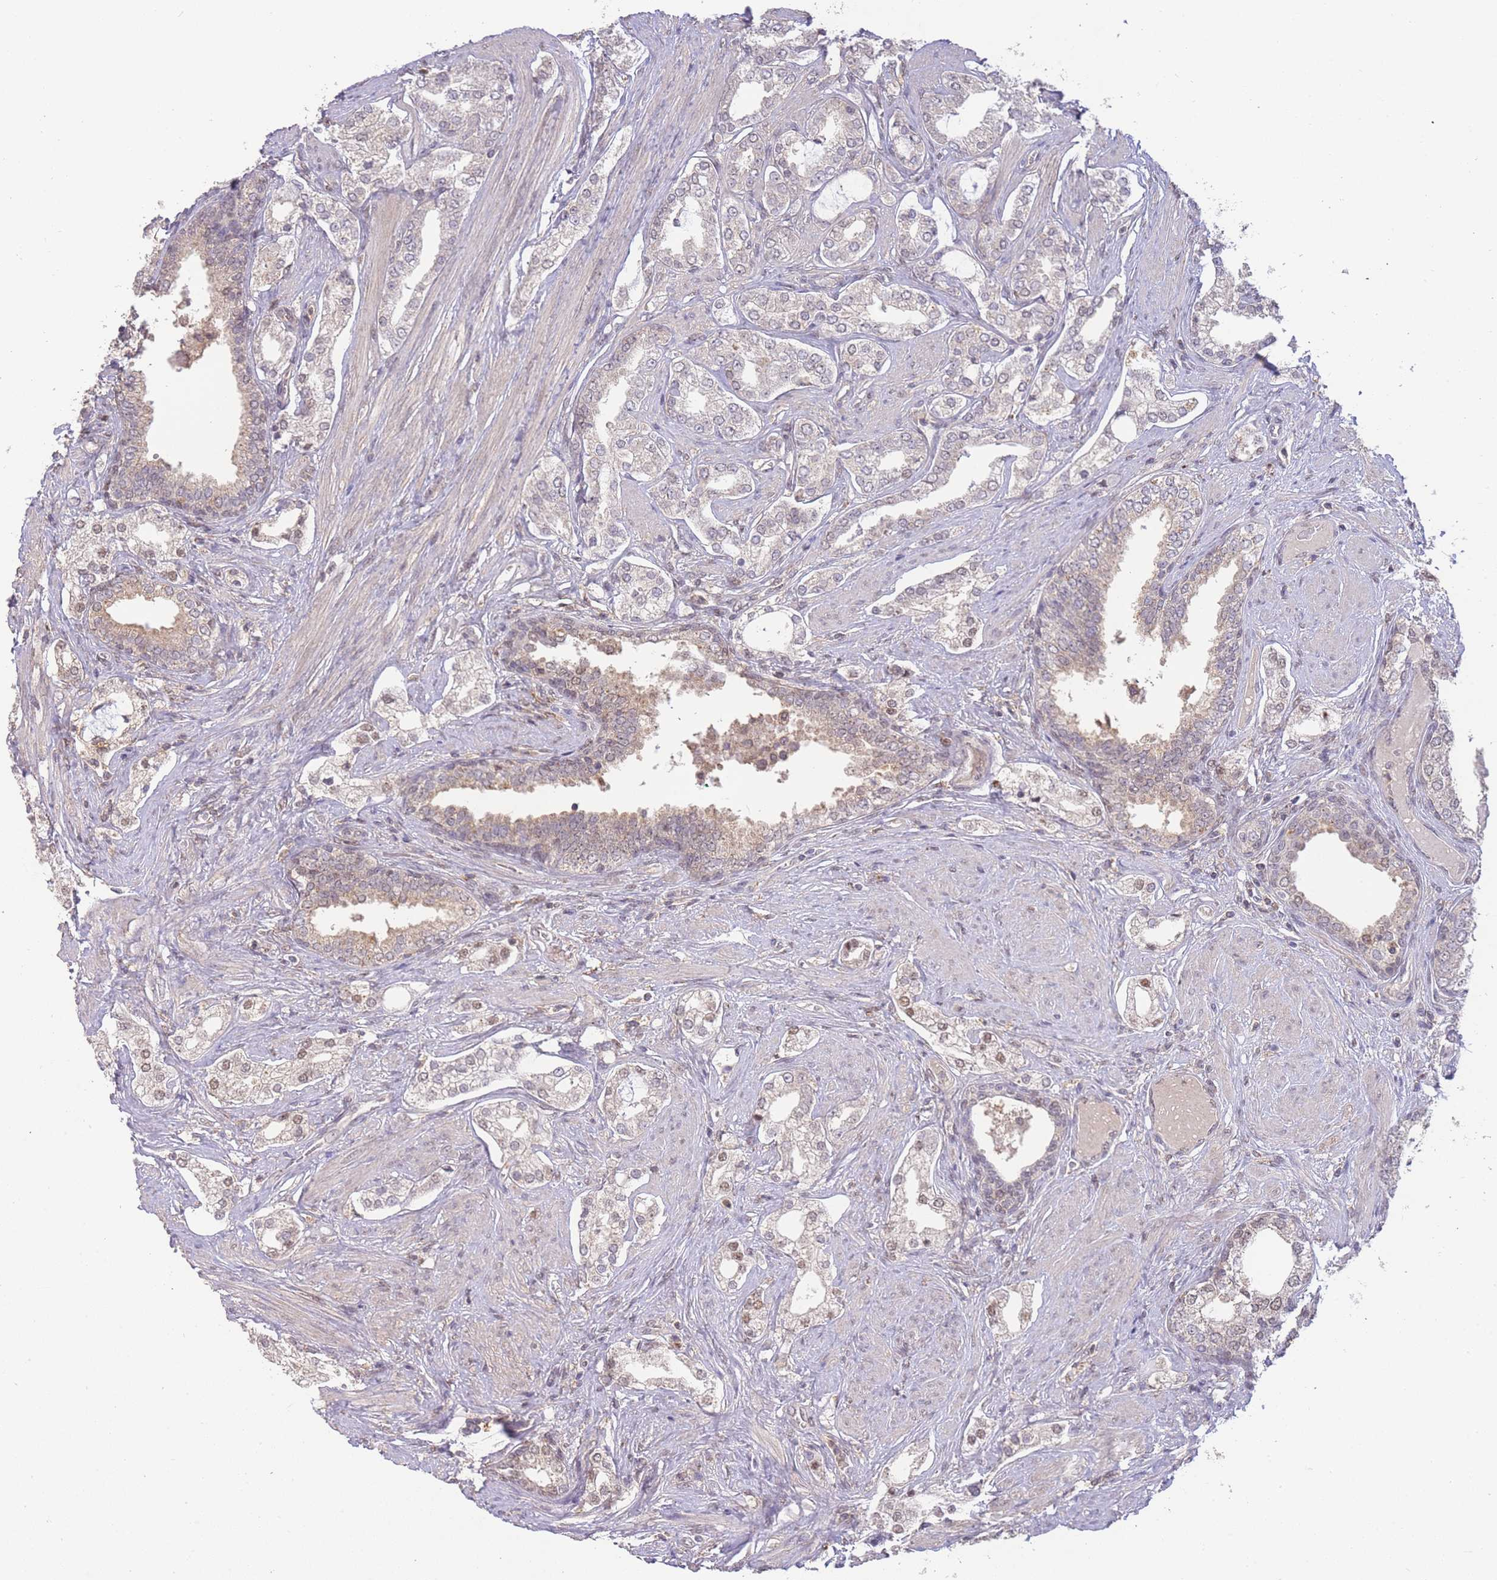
{"staining": {"intensity": "weak", "quantity": "<25%", "location": "cytoplasmic/membranous,nuclear"}, "tissue": "prostate cancer", "cell_type": "Tumor cells", "image_type": "cancer", "snomed": [{"axis": "morphology", "description": "Adenocarcinoma, High grade"}, {"axis": "topography", "description": "Prostate"}], "caption": "Prostate cancer (adenocarcinoma (high-grade)) was stained to show a protein in brown. There is no significant staining in tumor cells. (Stains: DAB IHC with hematoxylin counter stain, Microscopy: brightfield microscopy at high magnification).", "gene": "RNF144B", "patient": {"sex": "male", "age": 71}}